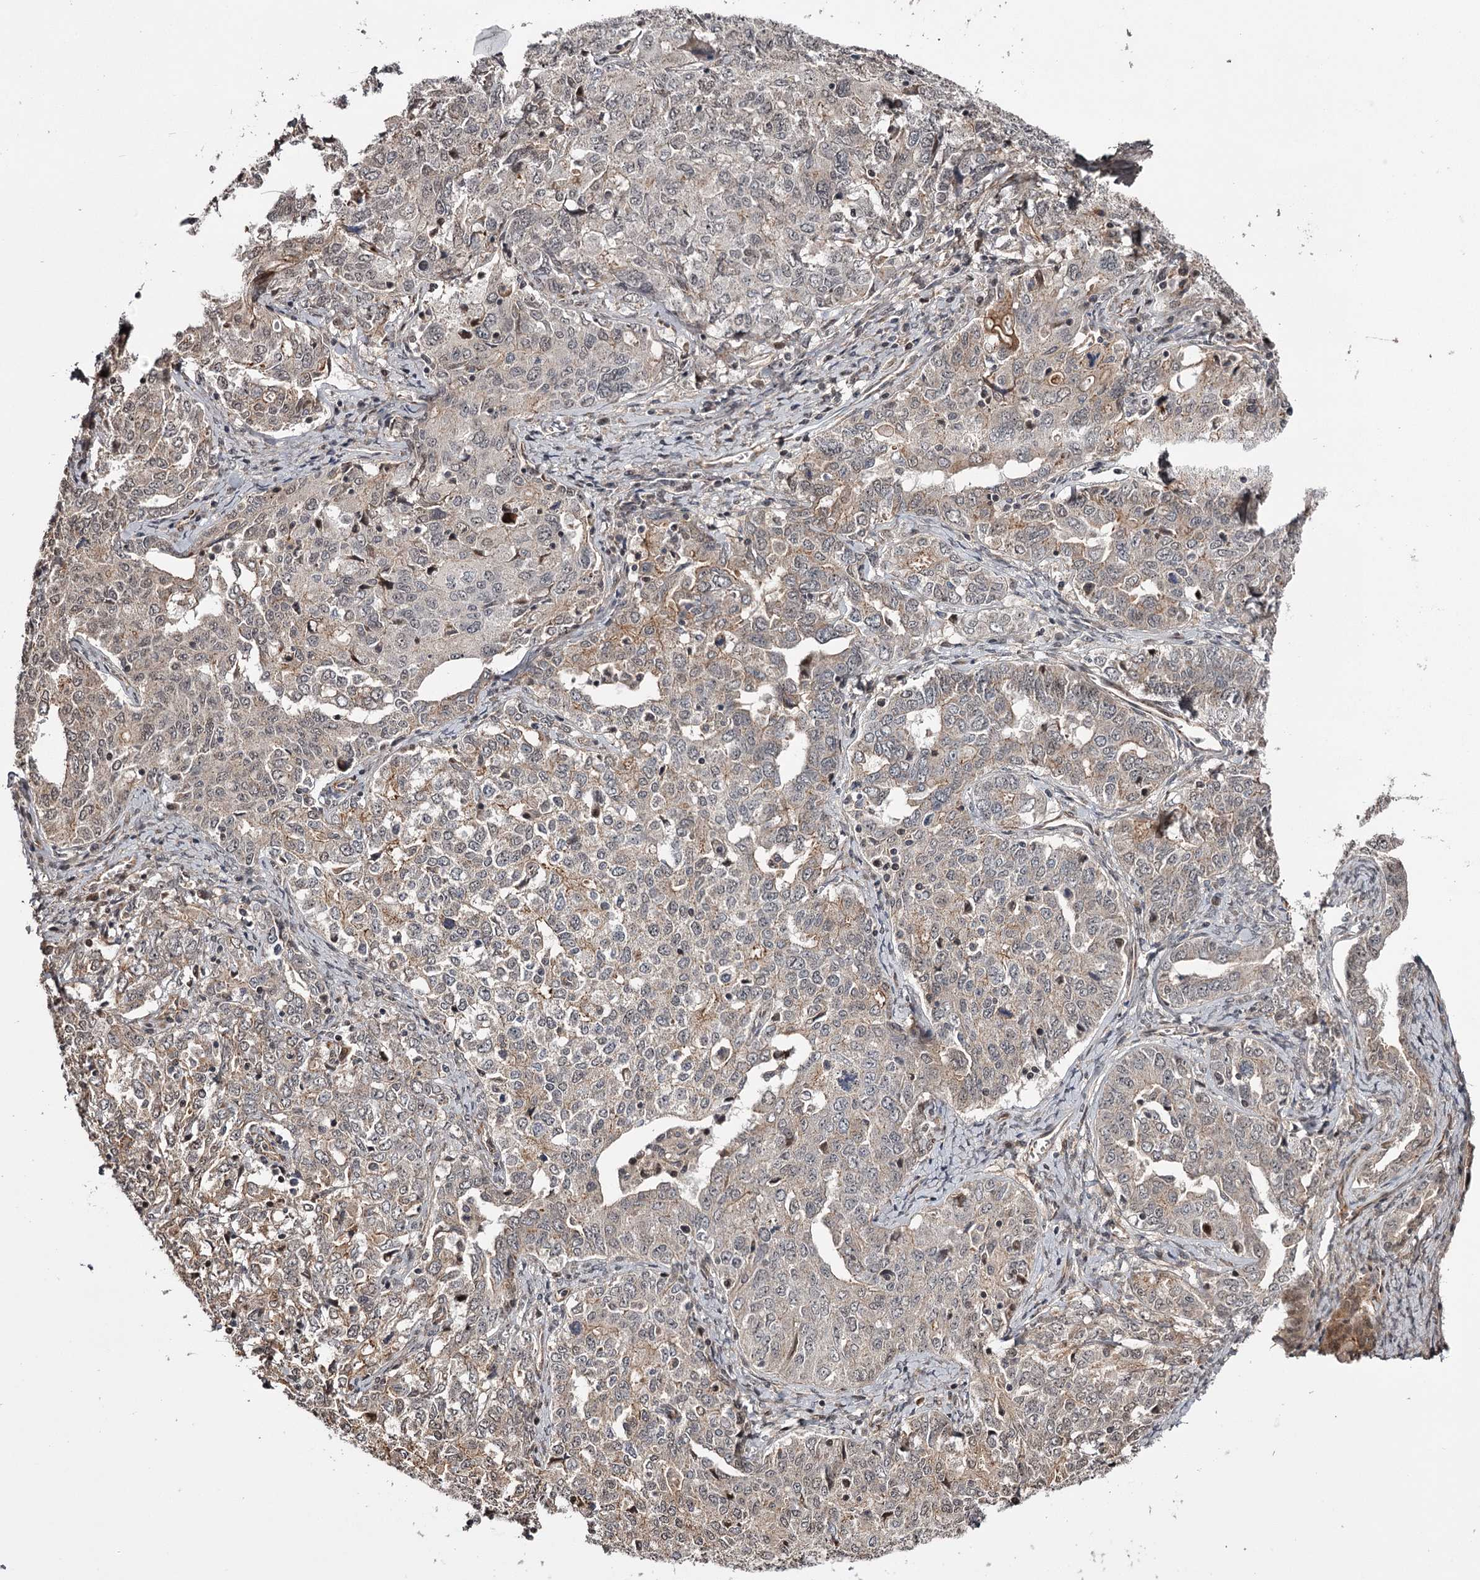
{"staining": {"intensity": "weak", "quantity": "25%-75%", "location": "cytoplasmic/membranous"}, "tissue": "ovarian cancer", "cell_type": "Tumor cells", "image_type": "cancer", "snomed": [{"axis": "morphology", "description": "Carcinoma, endometroid"}, {"axis": "topography", "description": "Ovary"}], "caption": "Immunohistochemistry (IHC) photomicrograph of human ovarian cancer (endometroid carcinoma) stained for a protein (brown), which demonstrates low levels of weak cytoplasmic/membranous positivity in approximately 25%-75% of tumor cells.", "gene": "TTC33", "patient": {"sex": "female", "age": 62}}